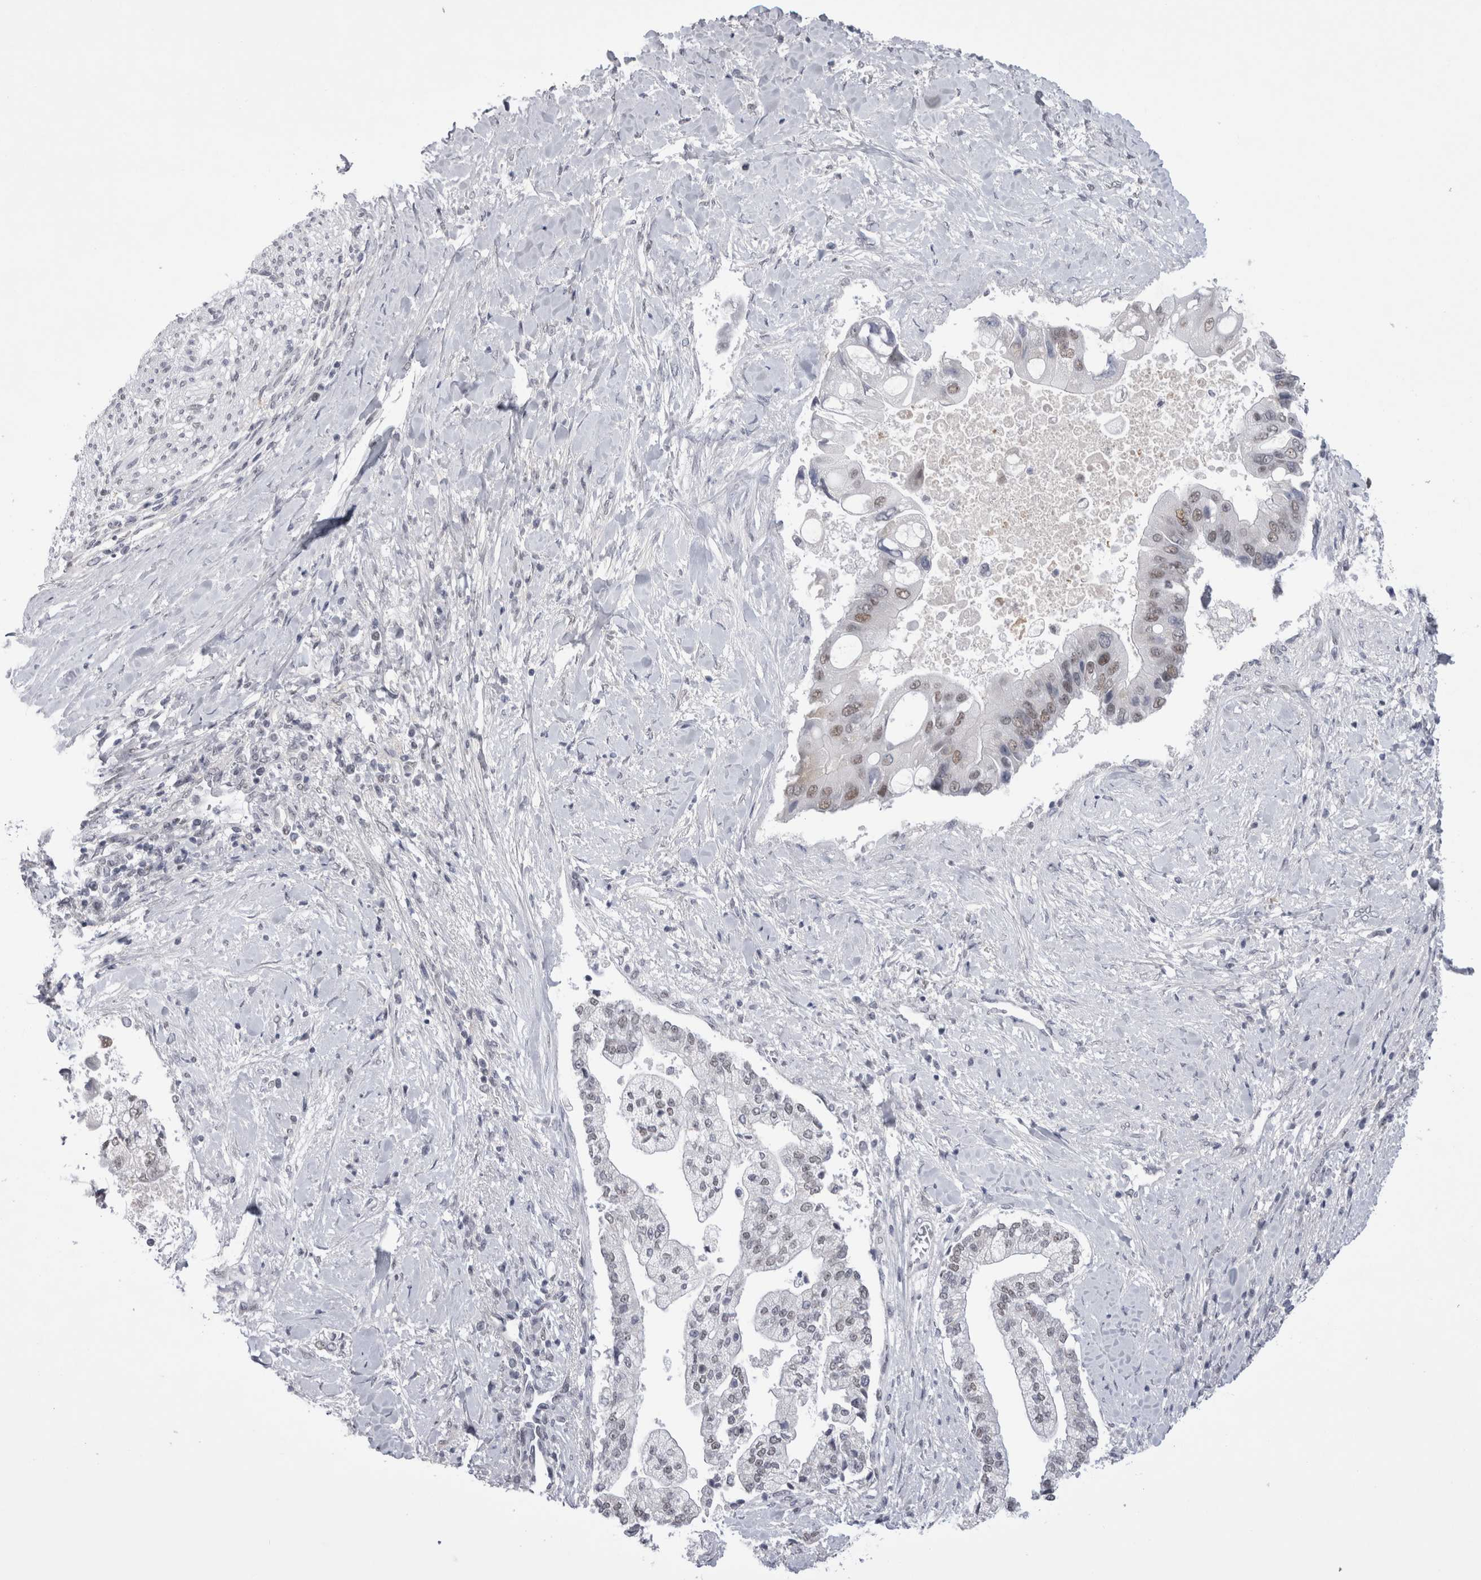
{"staining": {"intensity": "weak", "quantity": "<25%", "location": "nuclear"}, "tissue": "liver cancer", "cell_type": "Tumor cells", "image_type": "cancer", "snomed": [{"axis": "morphology", "description": "Cholangiocarcinoma"}, {"axis": "topography", "description": "Liver"}], "caption": "Immunohistochemical staining of human liver cancer reveals no significant staining in tumor cells.", "gene": "API5", "patient": {"sex": "male", "age": 50}}